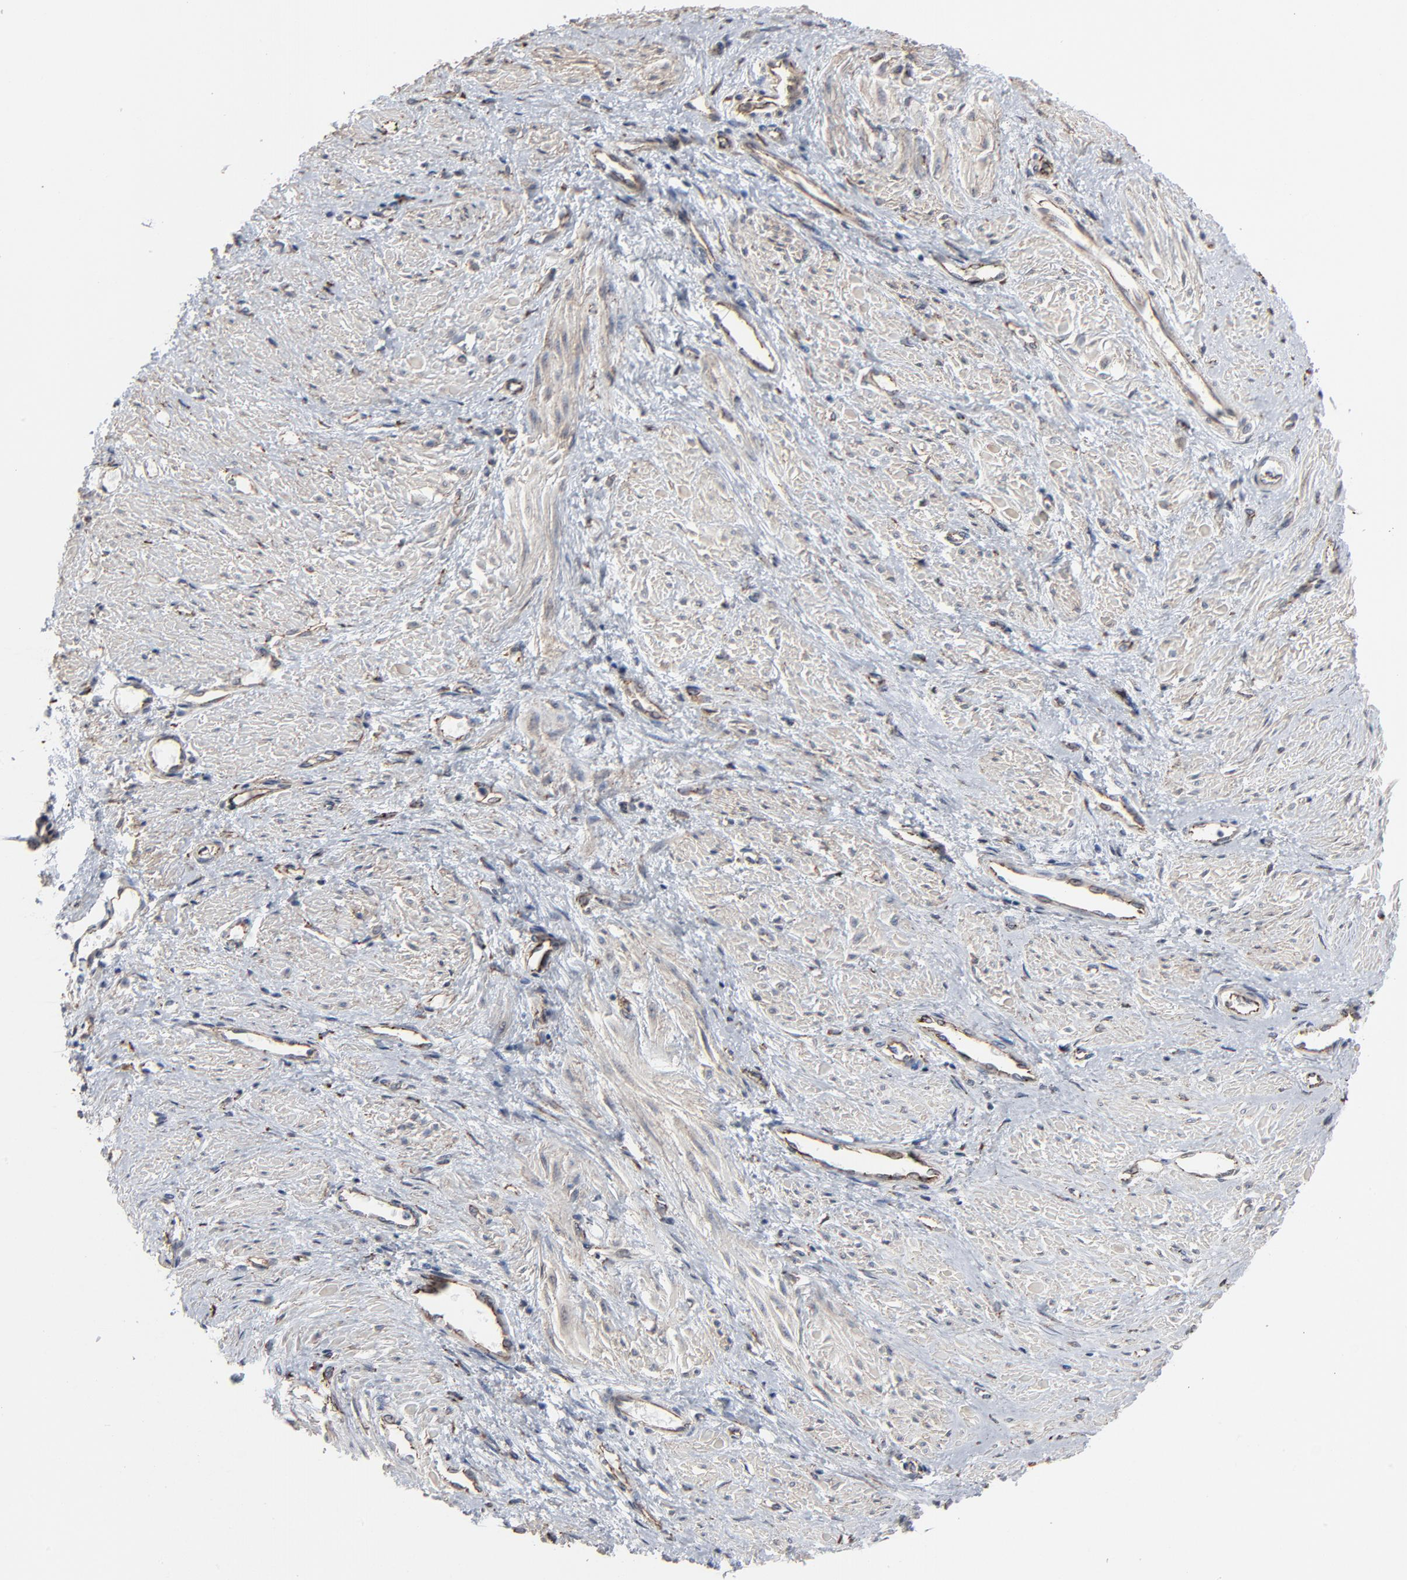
{"staining": {"intensity": "weak", "quantity": "25%-75%", "location": "cytoplasmic/membranous"}, "tissue": "smooth muscle", "cell_type": "Smooth muscle cells", "image_type": "normal", "snomed": [{"axis": "morphology", "description": "Normal tissue, NOS"}, {"axis": "topography", "description": "Smooth muscle"}, {"axis": "topography", "description": "Uterus"}], "caption": "IHC photomicrograph of unremarkable smooth muscle: human smooth muscle stained using immunohistochemistry (IHC) shows low levels of weak protein expression localized specifically in the cytoplasmic/membranous of smooth muscle cells, appearing as a cytoplasmic/membranous brown color.", "gene": "CTNND1", "patient": {"sex": "female", "age": 39}}